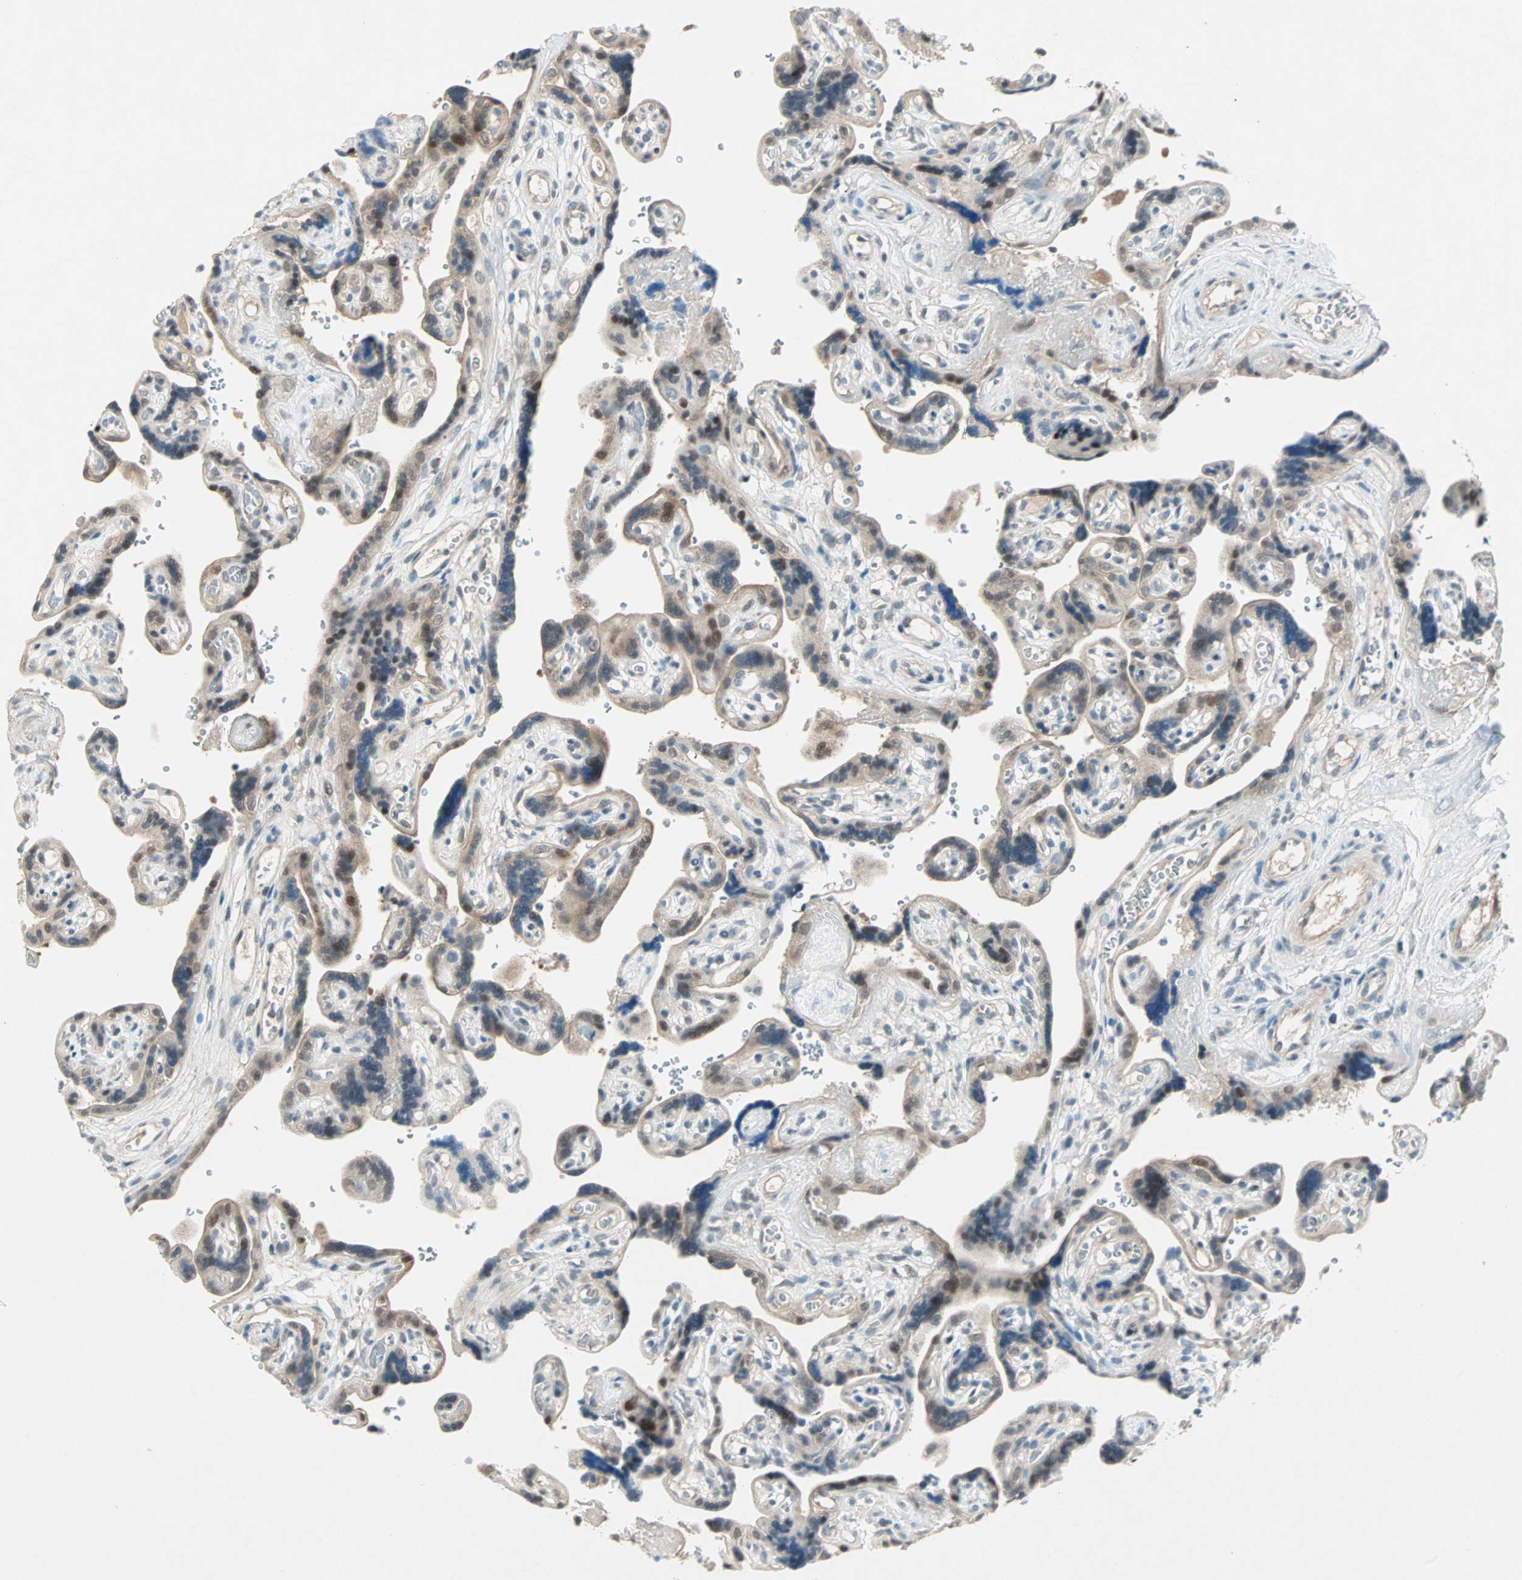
{"staining": {"intensity": "moderate", "quantity": ">75%", "location": "cytoplasmic/membranous,nuclear"}, "tissue": "placenta", "cell_type": "Decidual cells", "image_type": "normal", "snomed": [{"axis": "morphology", "description": "Normal tissue, NOS"}, {"axis": "topography", "description": "Placenta"}], "caption": "Moderate cytoplasmic/membranous,nuclear staining is present in about >75% of decidual cells in benign placenta. Immunohistochemistry stains the protein of interest in brown and the nuclei are stained blue.", "gene": "RTL6", "patient": {"sex": "female", "age": 30}}